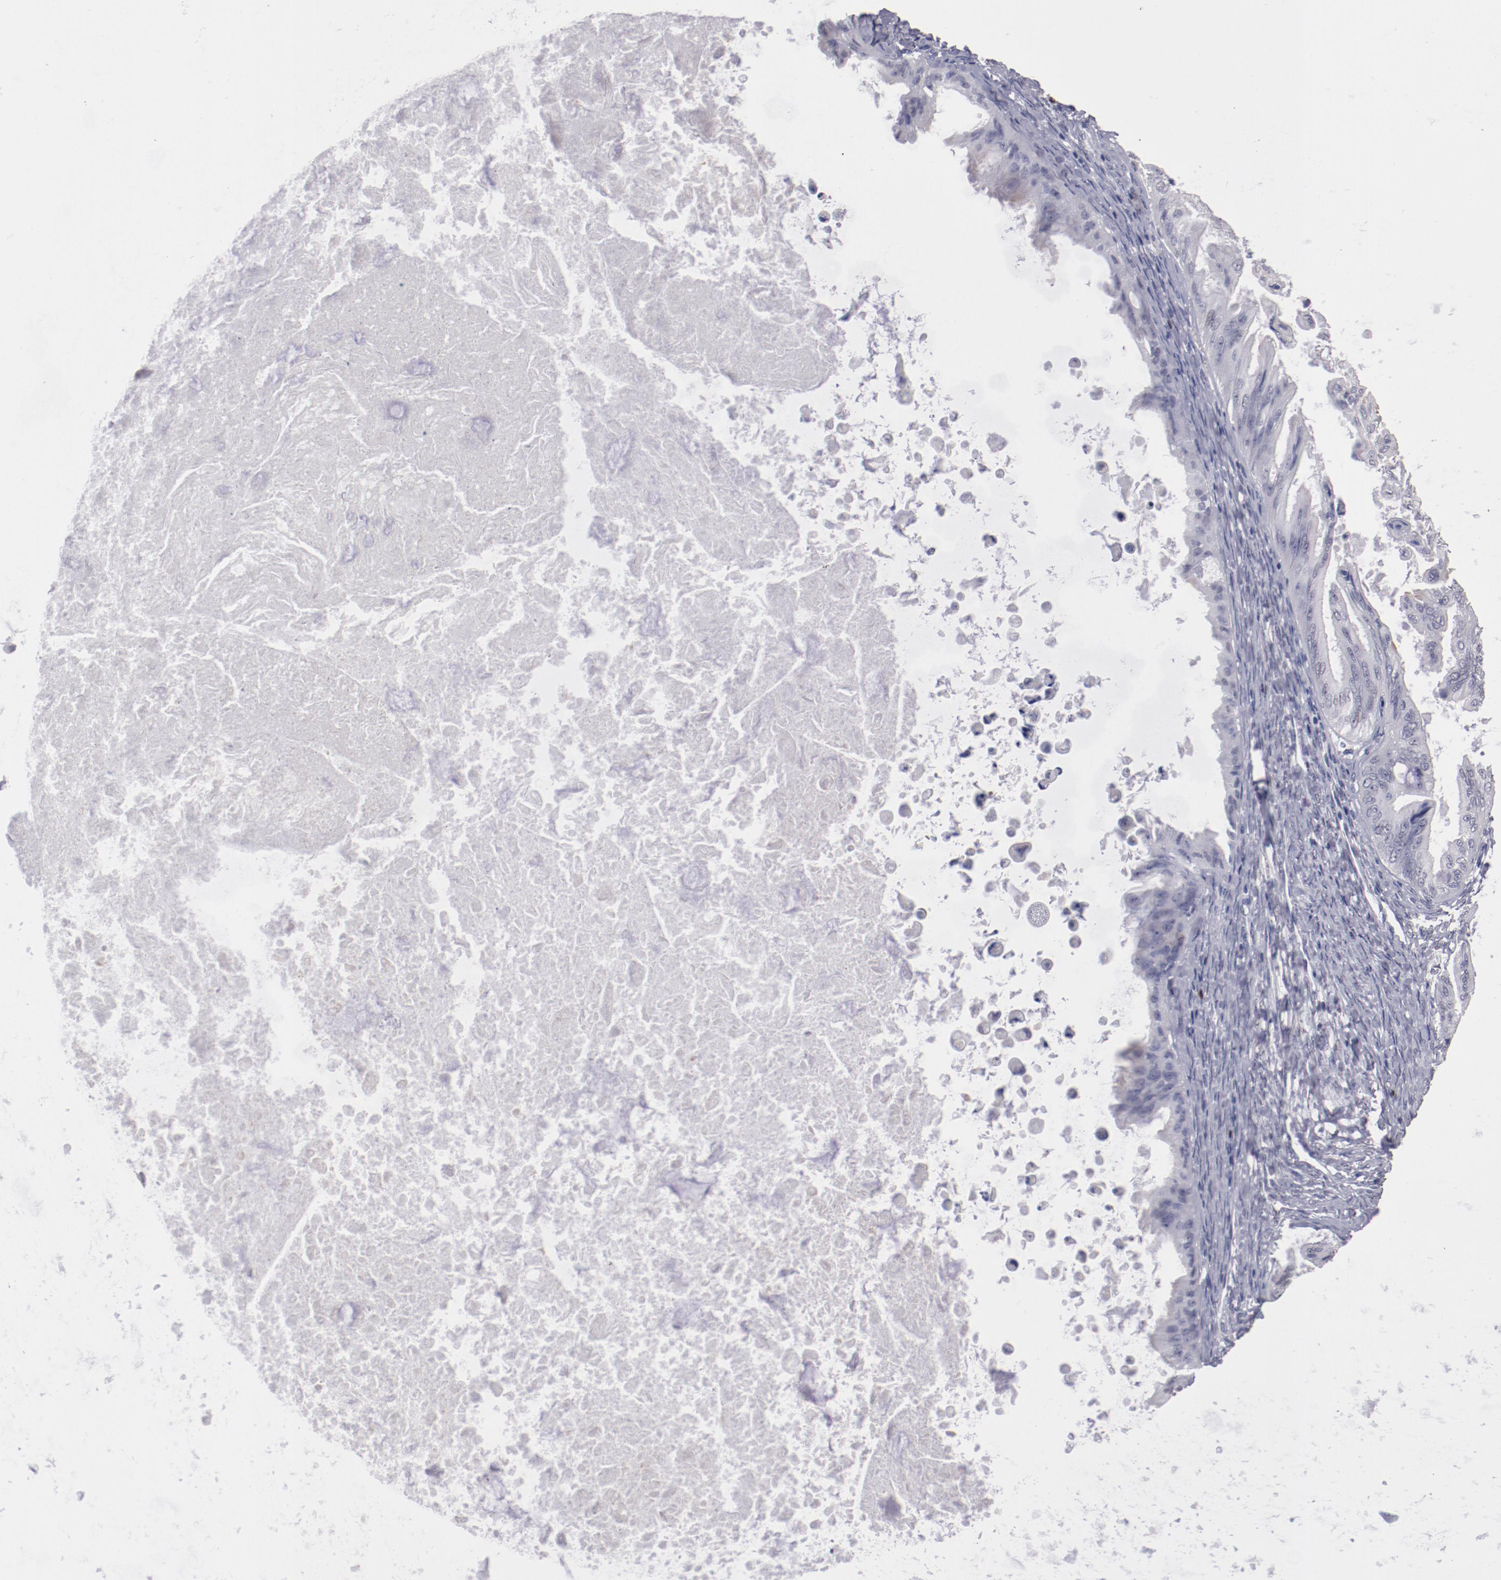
{"staining": {"intensity": "negative", "quantity": "none", "location": "none"}, "tissue": "ovarian cancer", "cell_type": "Tumor cells", "image_type": "cancer", "snomed": [{"axis": "morphology", "description": "Cystadenocarcinoma, mucinous, NOS"}, {"axis": "topography", "description": "Ovary"}], "caption": "Immunohistochemical staining of ovarian cancer (mucinous cystadenocarcinoma) exhibits no significant expression in tumor cells.", "gene": "IRF4", "patient": {"sex": "female", "age": 37}}